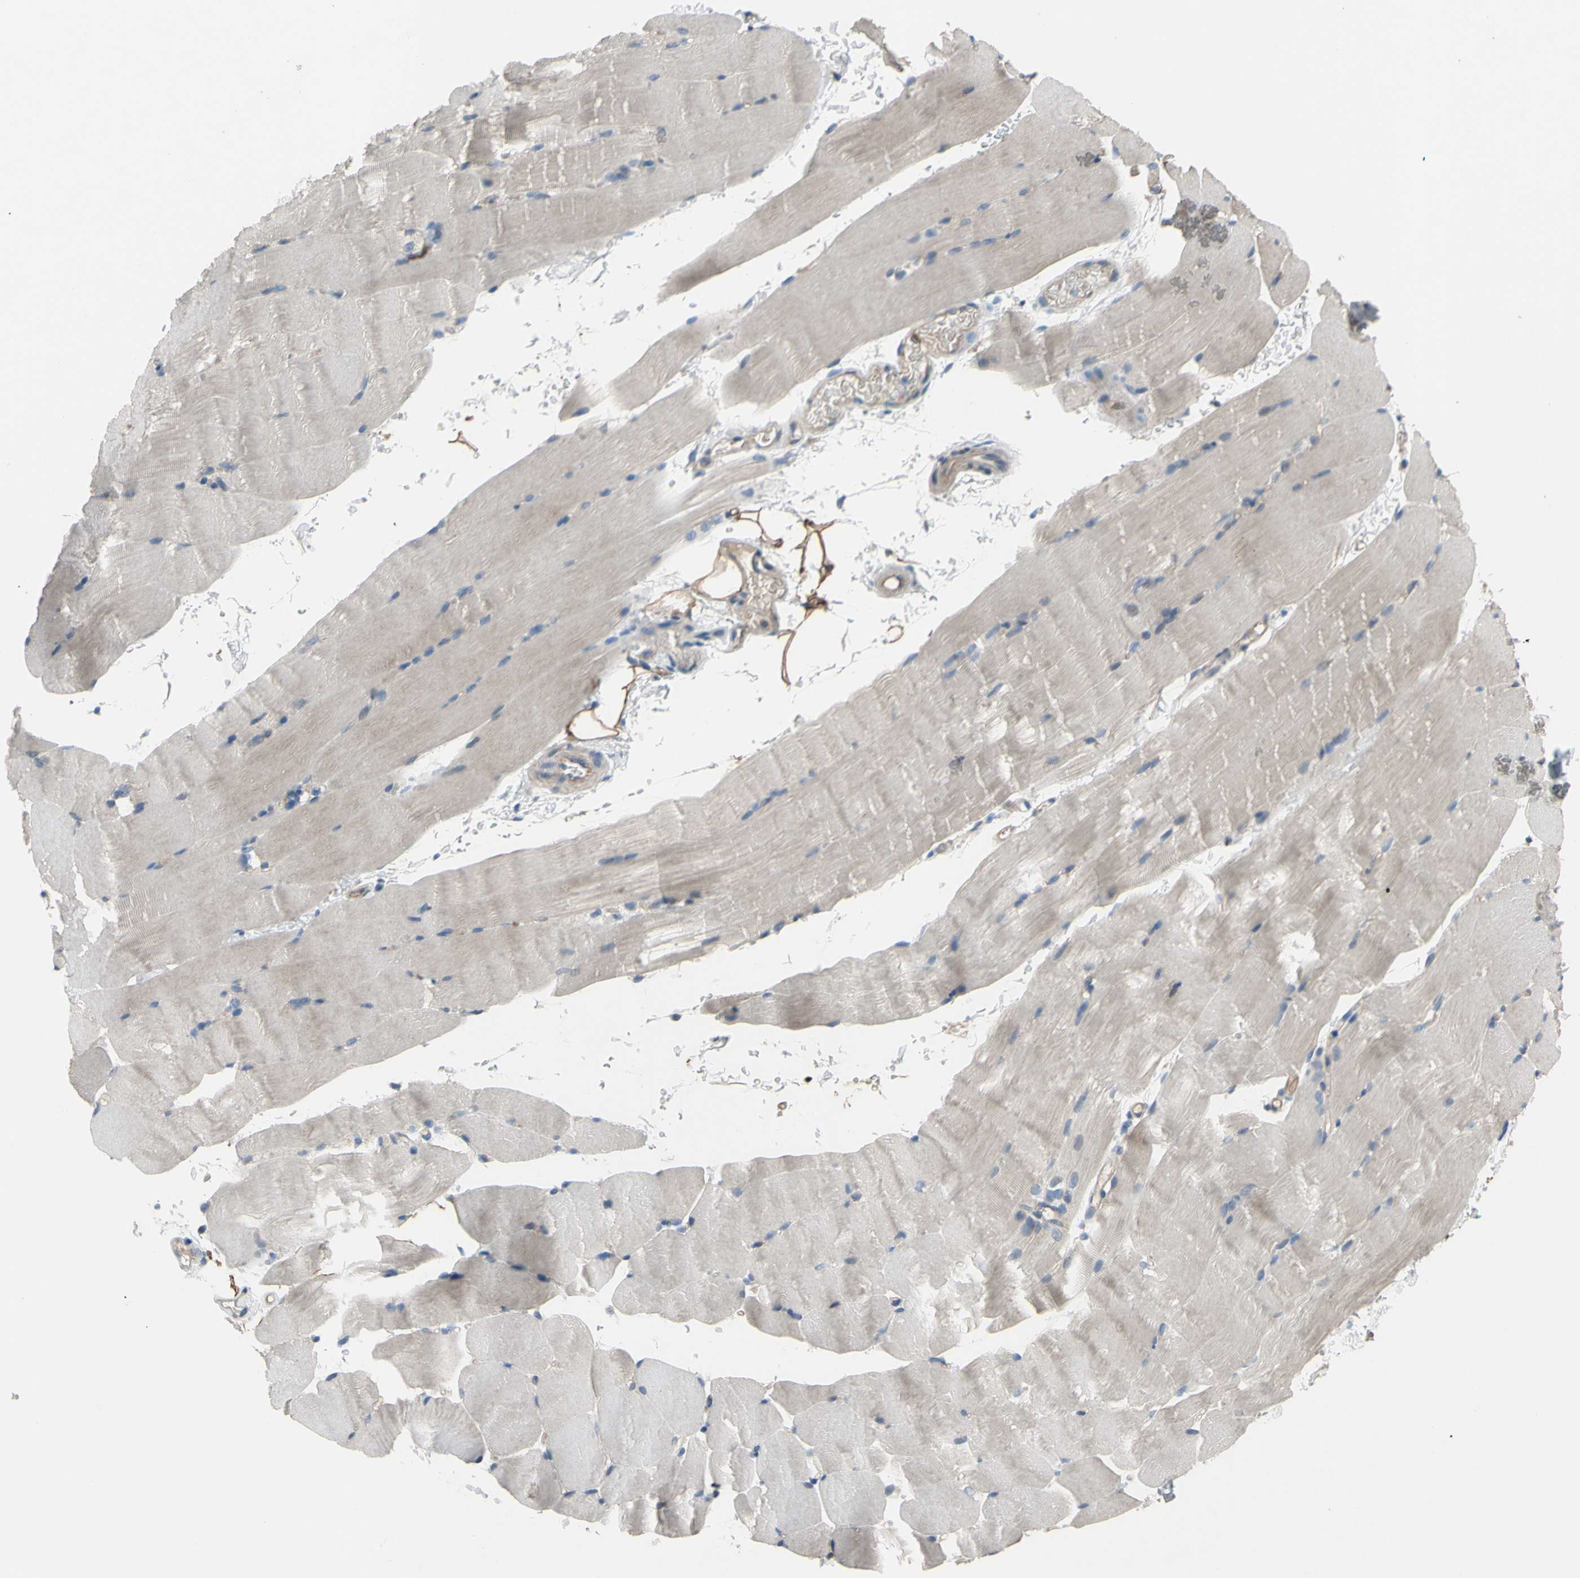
{"staining": {"intensity": "weak", "quantity": ">75%", "location": "cytoplasmic/membranous"}, "tissue": "skeletal muscle", "cell_type": "Myocytes", "image_type": "normal", "snomed": [{"axis": "morphology", "description": "Normal tissue, NOS"}, {"axis": "topography", "description": "Skeletal muscle"}, {"axis": "topography", "description": "Parathyroid gland"}], "caption": "Myocytes demonstrate low levels of weak cytoplasmic/membranous expression in about >75% of cells in unremarkable human skeletal muscle.", "gene": "GRAMD2B", "patient": {"sex": "female", "age": 37}}